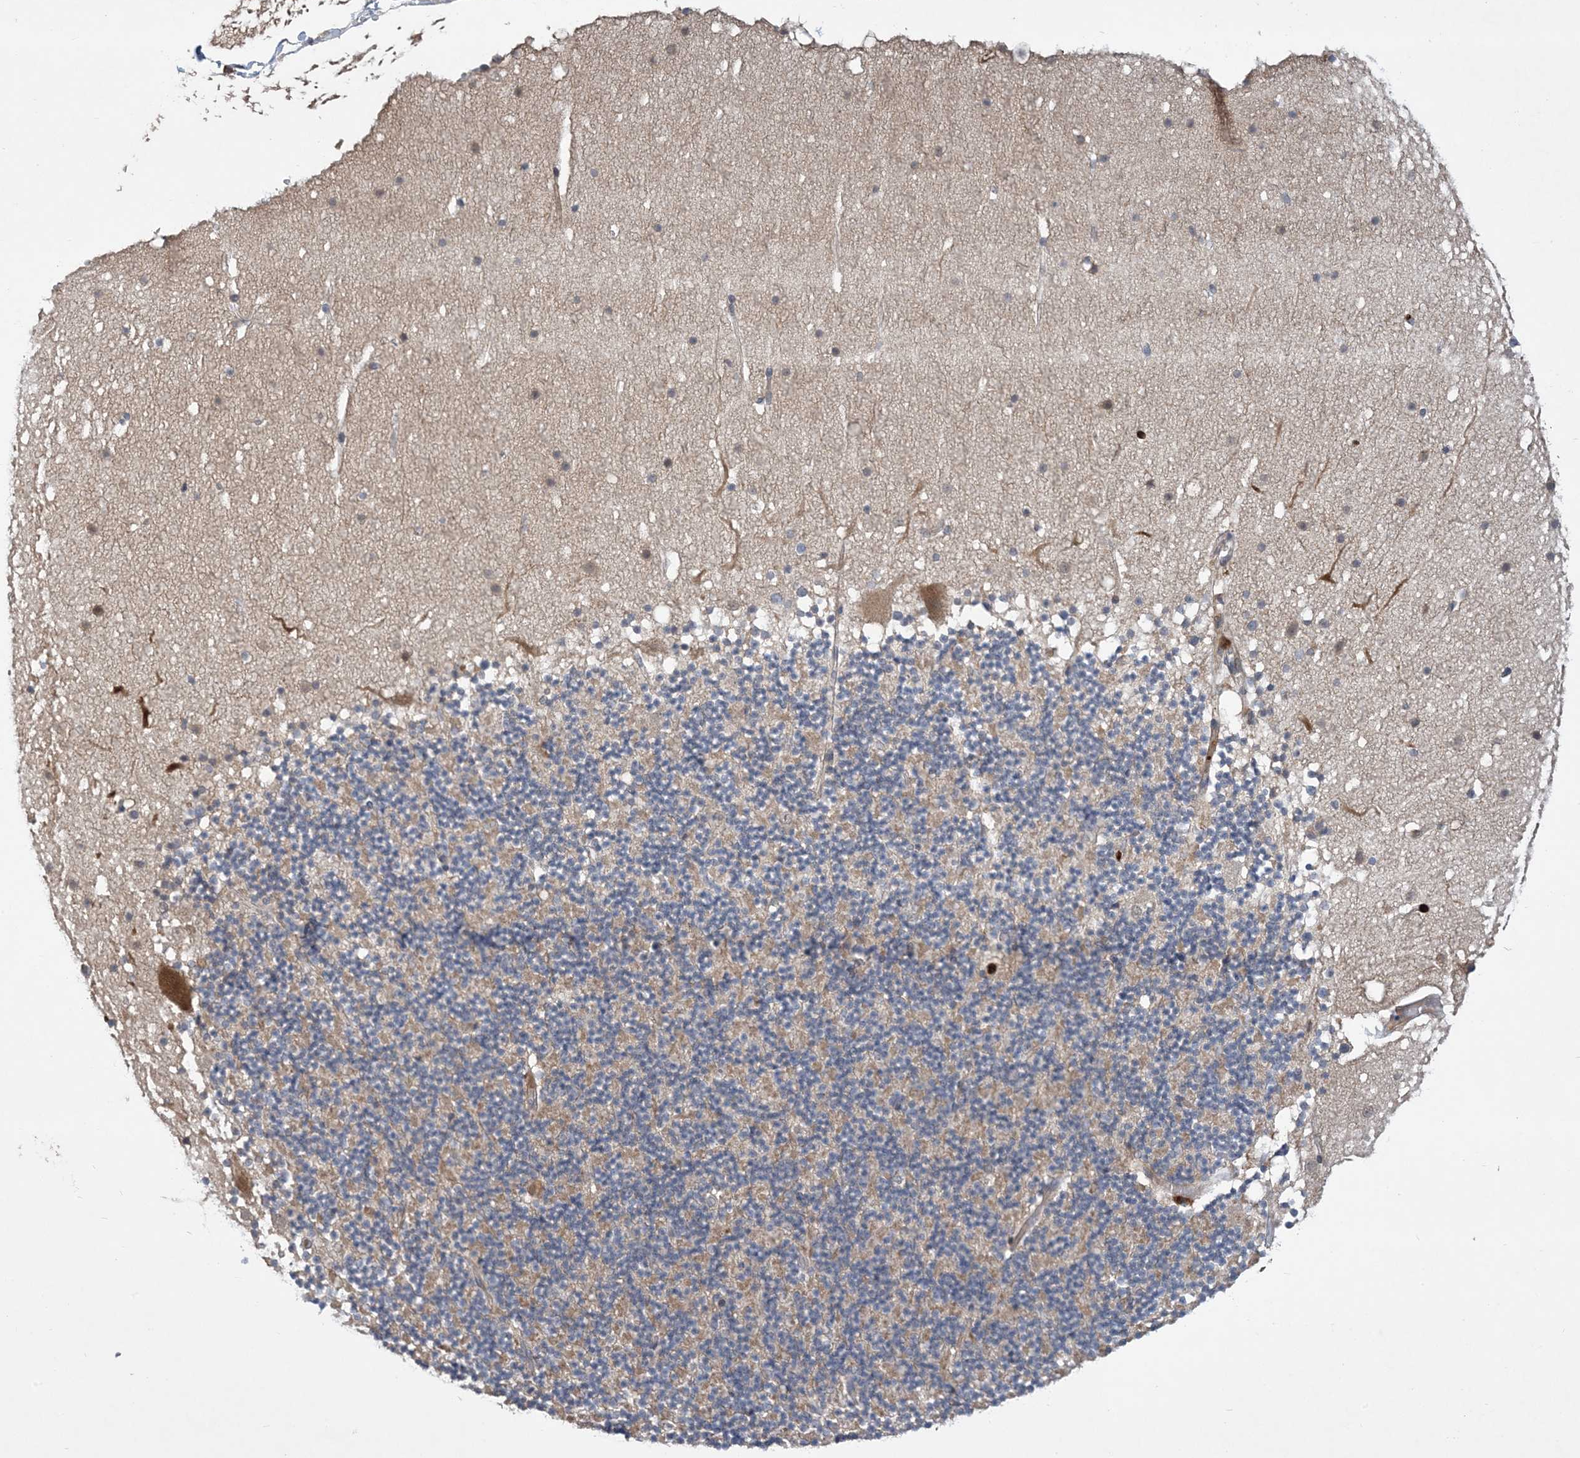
{"staining": {"intensity": "negative", "quantity": "none", "location": "none"}, "tissue": "cerebellum", "cell_type": "Cells in granular layer", "image_type": "normal", "snomed": [{"axis": "morphology", "description": "Normal tissue, NOS"}, {"axis": "topography", "description": "Cerebellum"}], "caption": "Immunohistochemistry (IHC) of normal human cerebellum shows no expression in cells in granular layer.", "gene": "AK9", "patient": {"sex": "male", "age": 57}}